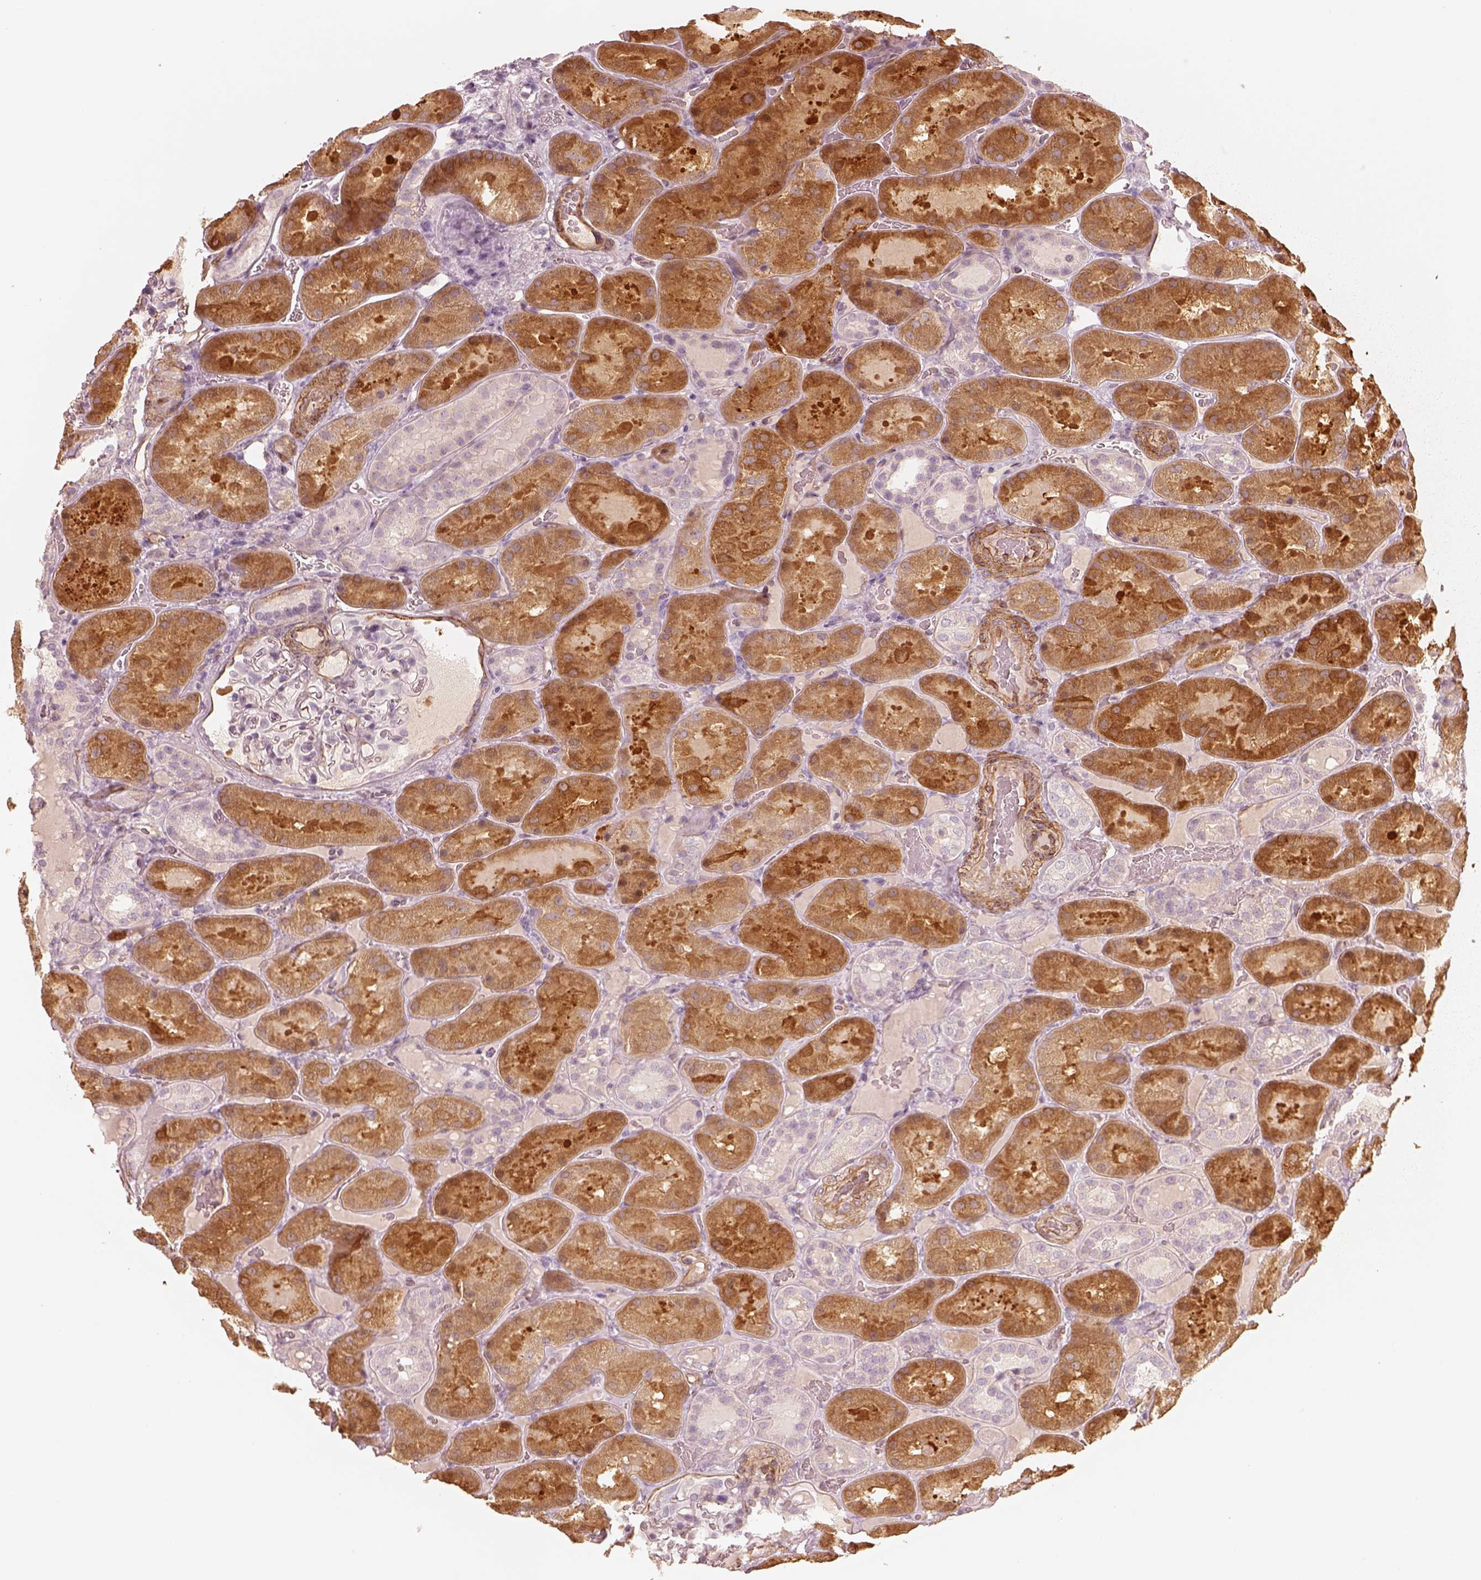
{"staining": {"intensity": "negative", "quantity": "none", "location": "none"}, "tissue": "kidney", "cell_type": "Cells in glomeruli", "image_type": "normal", "snomed": [{"axis": "morphology", "description": "Normal tissue, NOS"}, {"axis": "topography", "description": "Kidney"}], "caption": "DAB immunohistochemical staining of benign kidney shows no significant positivity in cells in glomeruli.", "gene": "CRYM", "patient": {"sex": "male", "age": 73}}